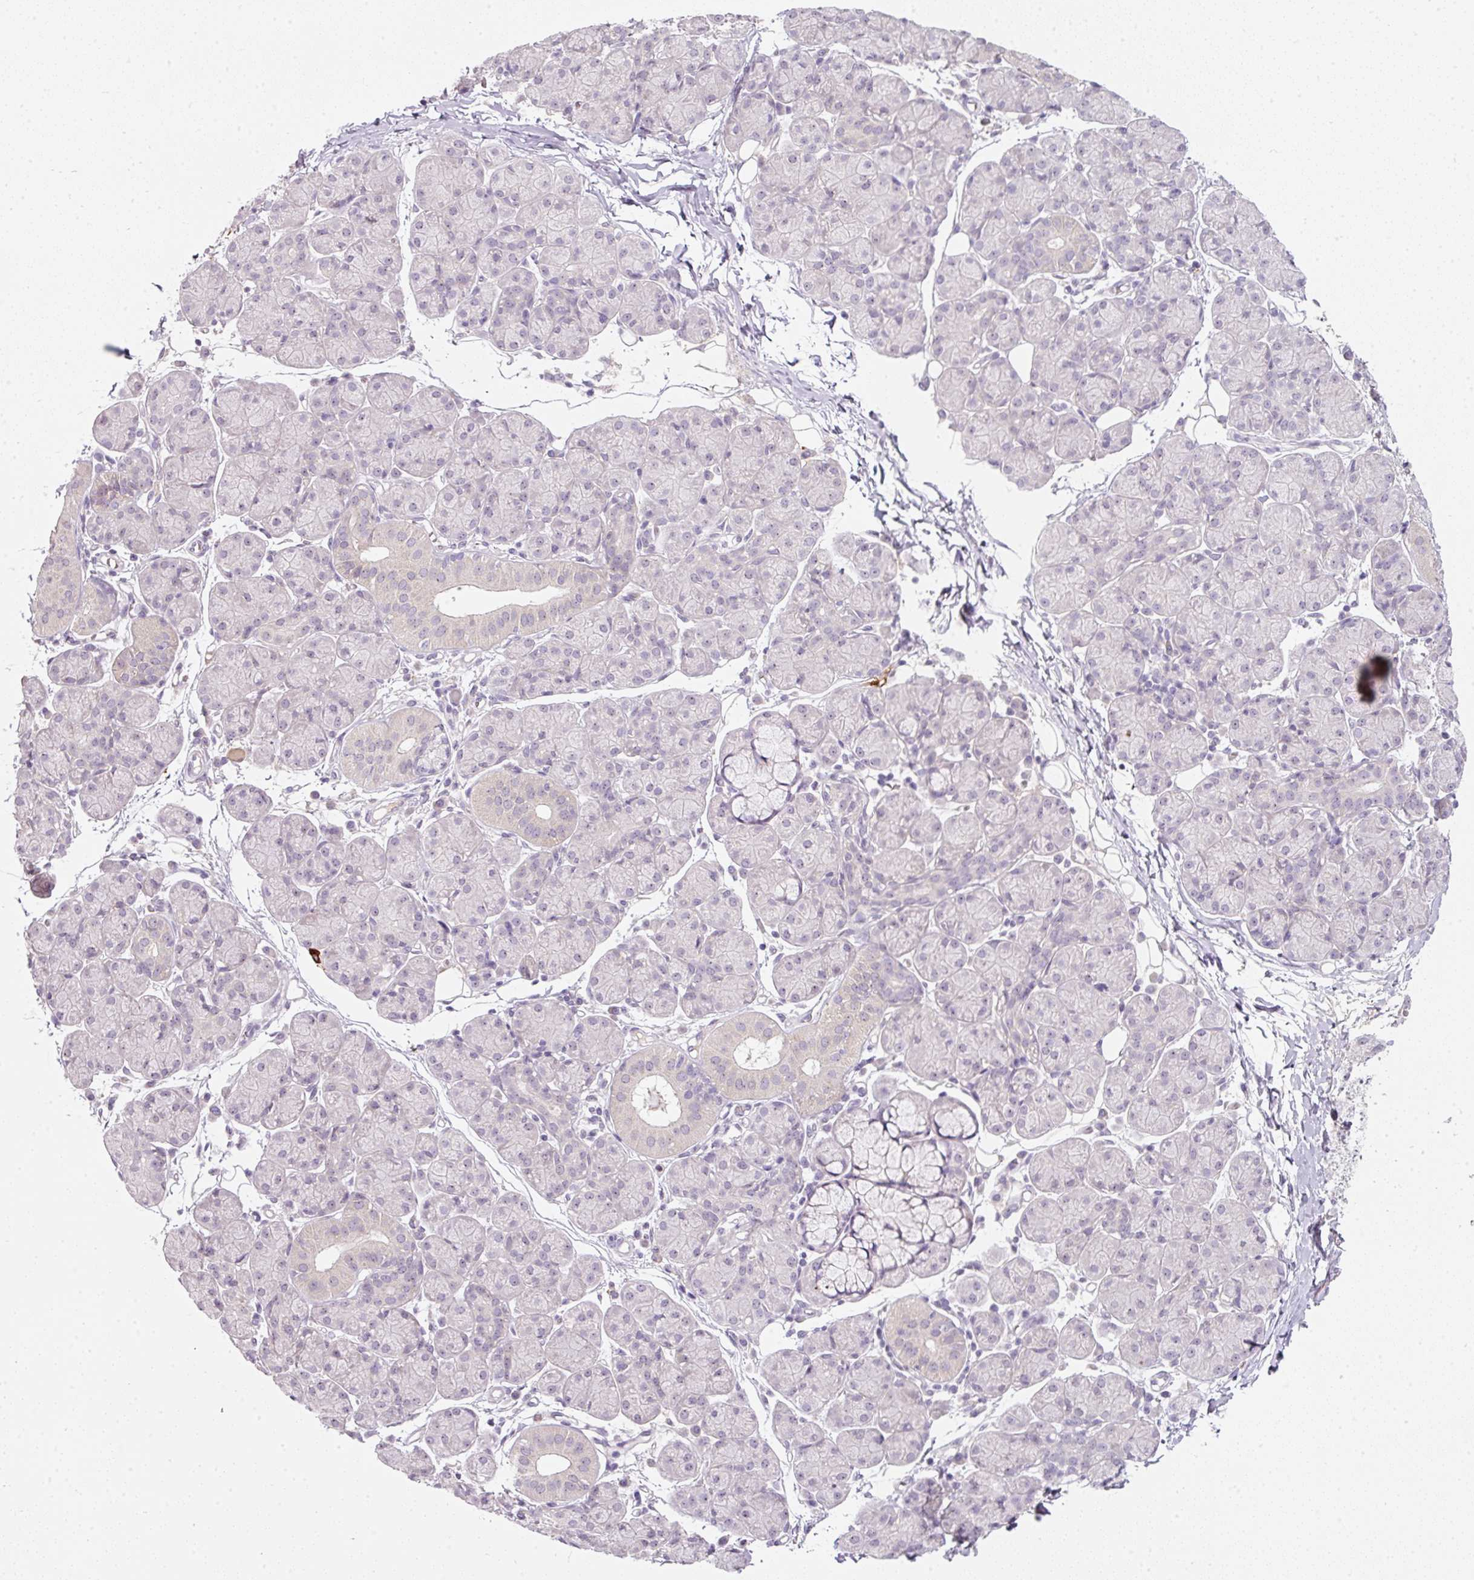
{"staining": {"intensity": "negative", "quantity": "none", "location": "none"}, "tissue": "salivary gland", "cell_type": "Glandular cells", "image_type": "normal", "snomed": [{"axis": "morphology", "description": "Normal tissue, NOS"}, {"axis": "morphology", "description": "Inflammation, NOS"}, {"axis": "topography", "description": "Lymph node"}, {"axis": "topography", "description": "Salivary gland"}], "caption": "DAB (3,3'-diaminobenzidine) immunohistochemical staining of normal salivary gland reveals no significant staining in glandular cells. (DAB immunohistochemistry, high magnification).", "gene": "TMEM37", "patient": {"sex": "male", "age": 3}}